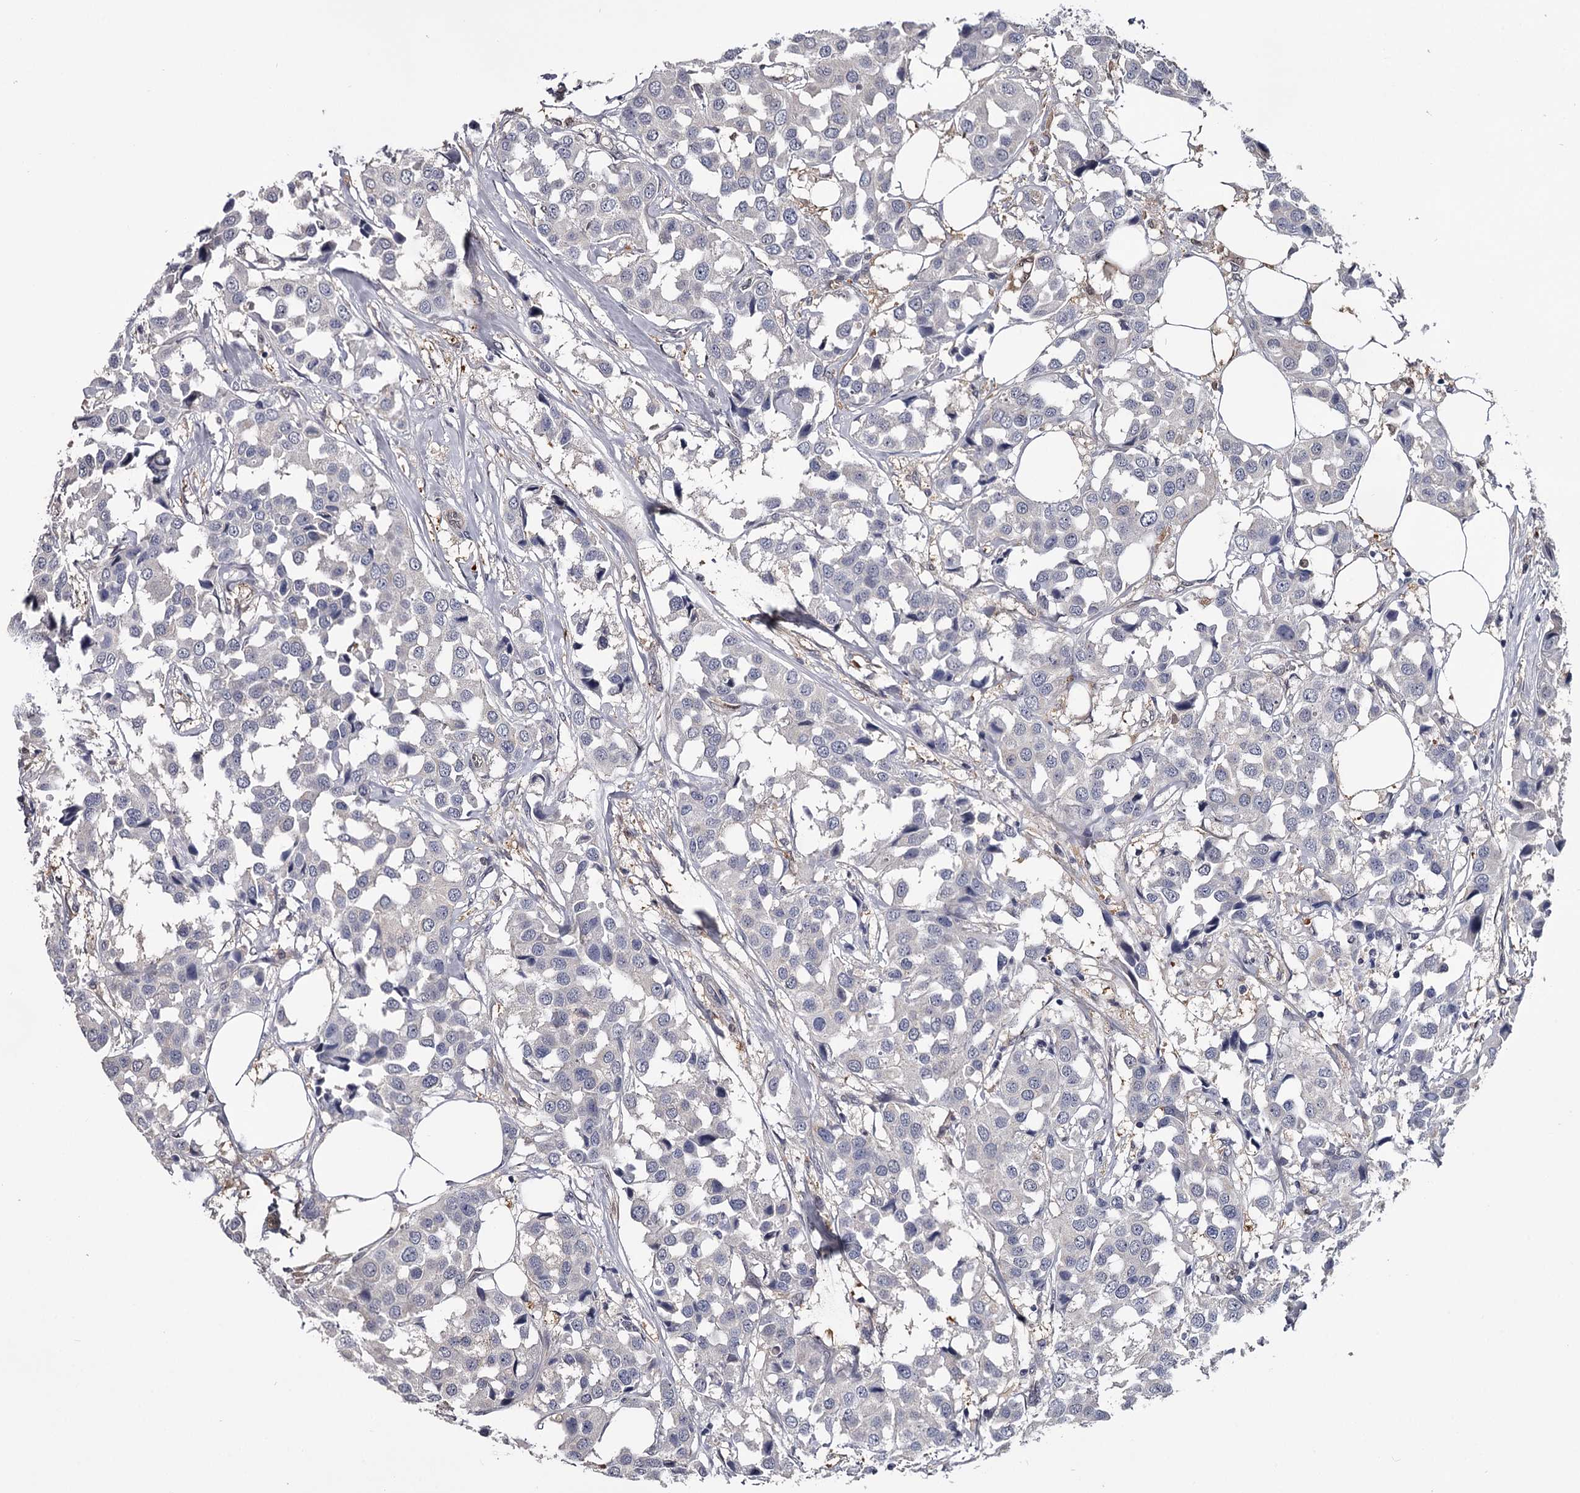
{"staining": {"intensity": "negative", "quantity": "none", "location": "none"}, "tissue": "breast cancer", "cell_type": "Tumor cells", "image_type": "cancer", "snomed": [{"axis": "morphology", "description": "Duct carcinoma"}, {"axis": "topography", "description": "Breast"}], "caption": "Histopathology image shows no significant protein positivity in tumor cells of breast cancer (invasive ductal carcinoma).", "gene": "GSTO1", "patient": {"sex": "female", "age": 80}}